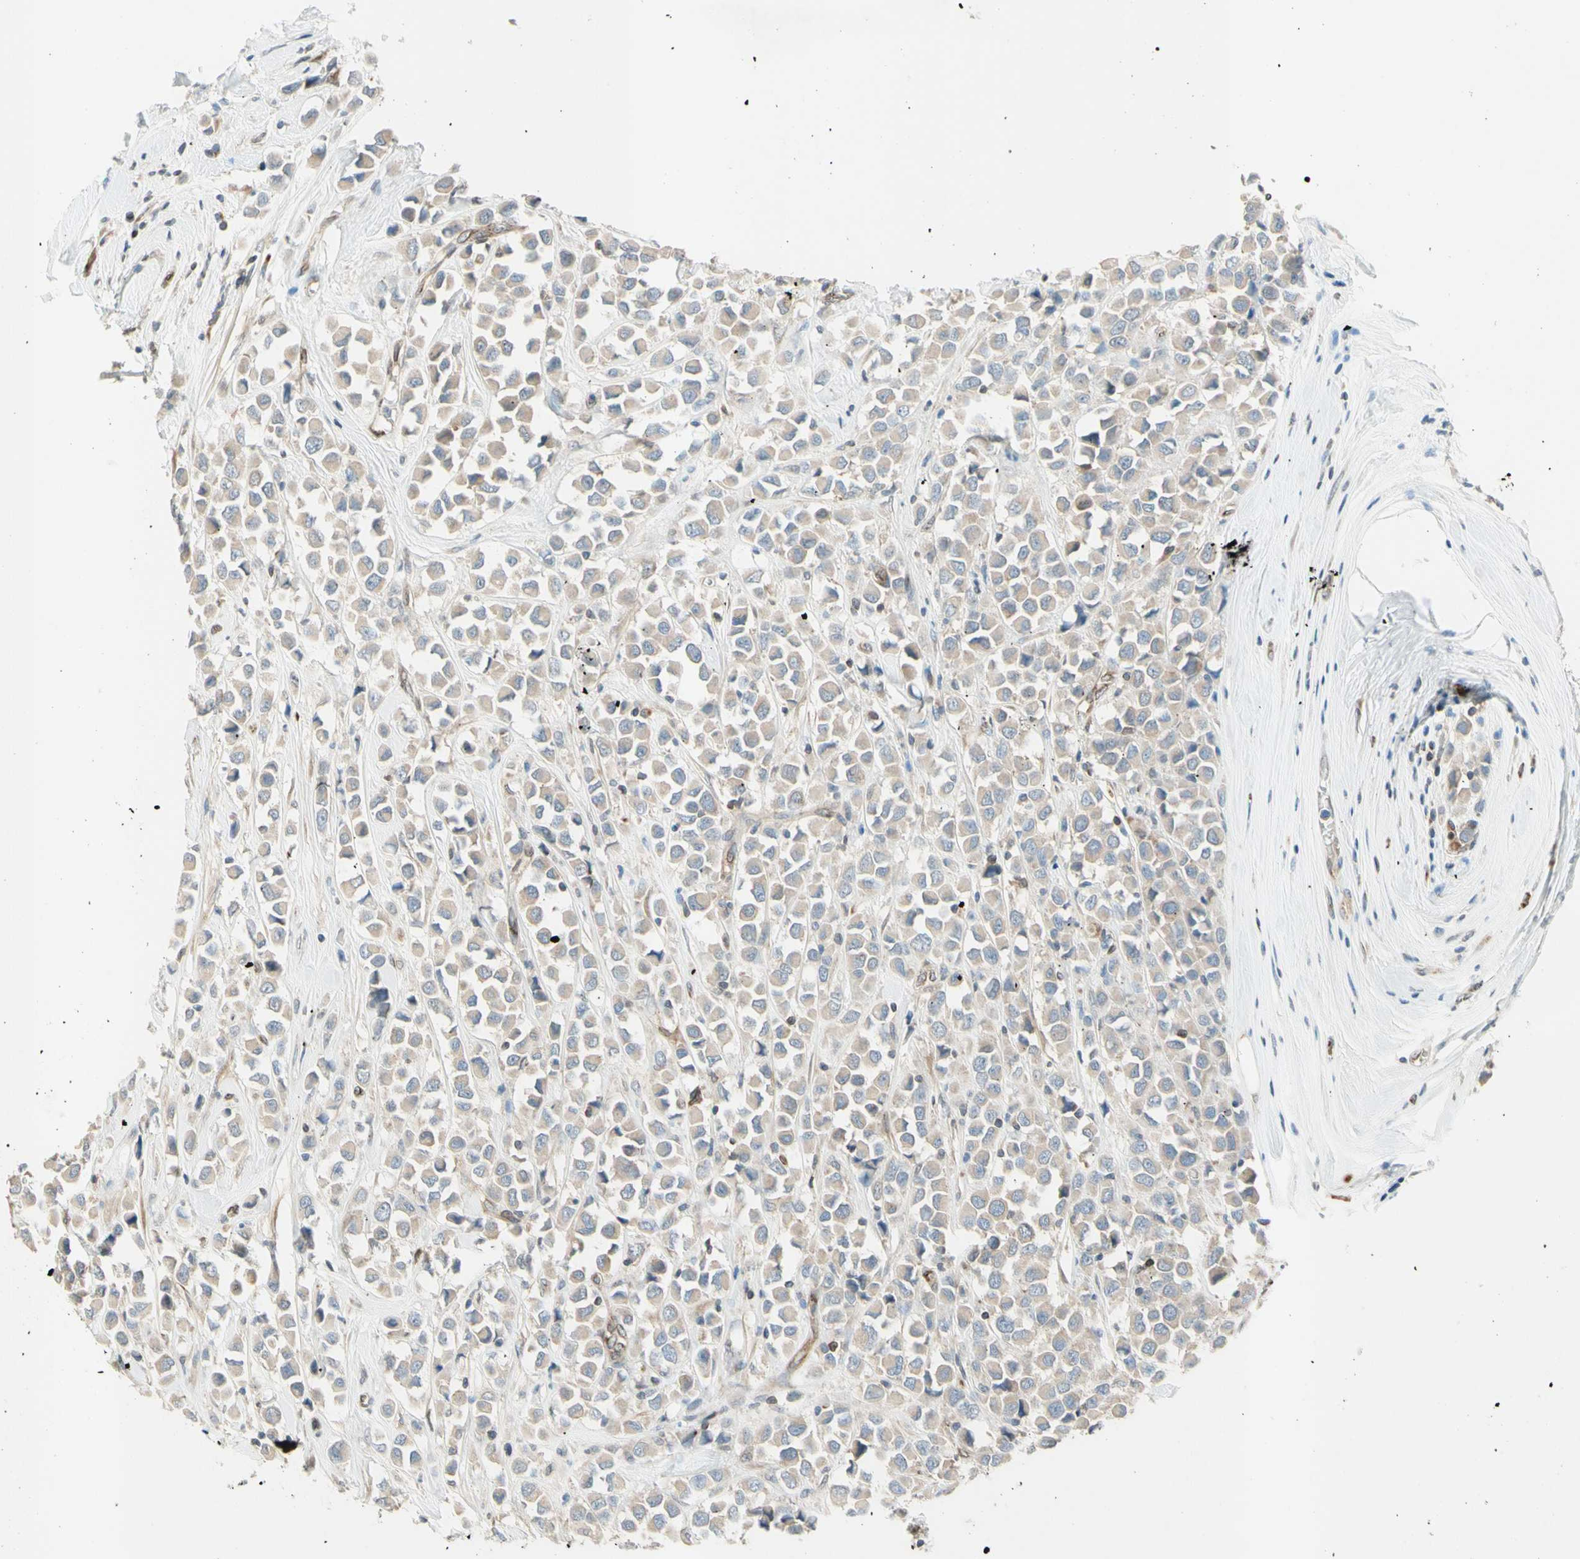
{"staining": {"intensity": "weak", "quantity": ">75%", "location": "cytoplasmic/membranous"}, "tissue": "breast cancer", "cell_type": "Tumor cells", "image_type": "cancer", "snomed": [{"axis": "morphology", "description": "Duct carcinoma"}, {"axis": "topography", "description": "Breast"}], "caption": "Protein staining displays weak cytoplasmic/membranous positivity in about >75% of tumor cells in breast cancer (infiltrating ductal carcinoma).", "gene": "TRAF2", "patient": {"sex": "female", "age": 61}}